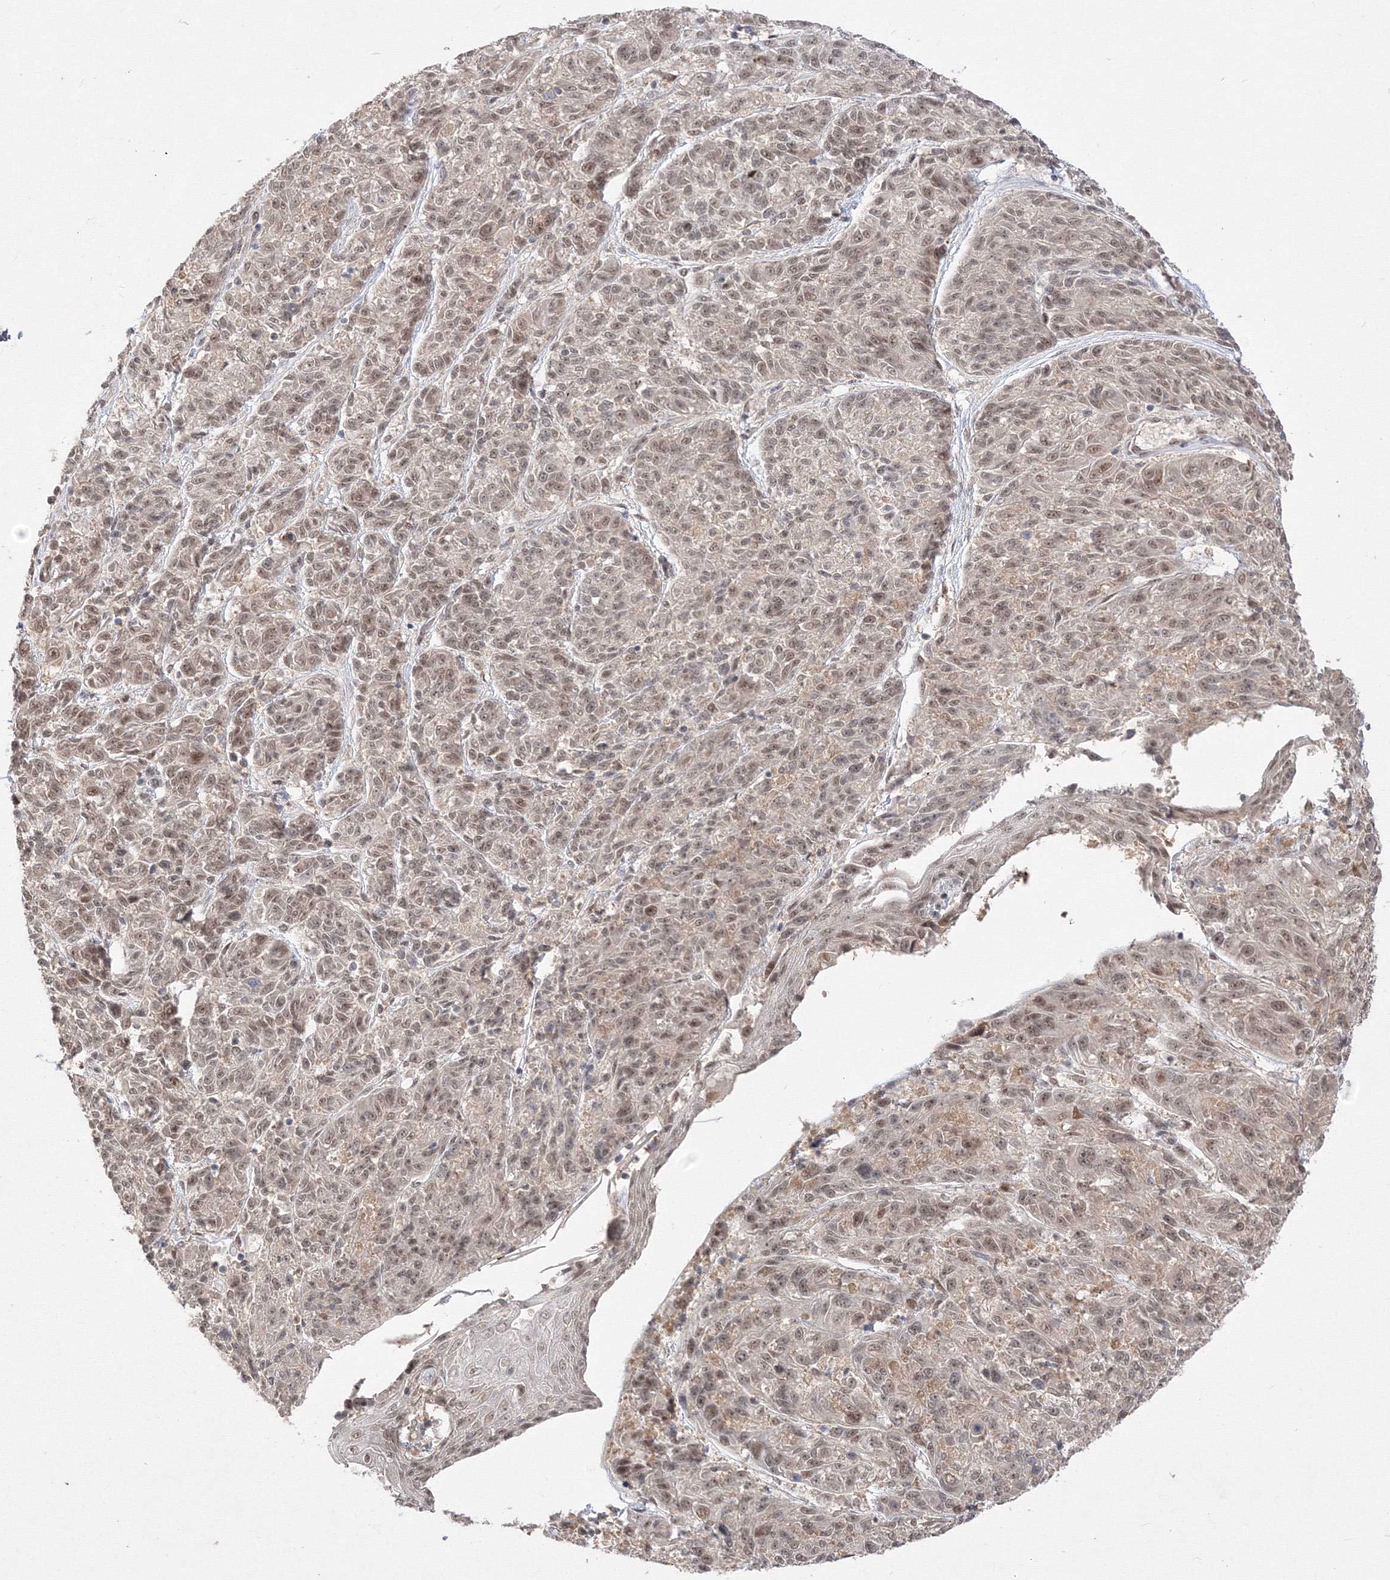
{"staining": {"intensity": "moderate", "quantity": ">75%", "location": "nuclear"}, "tissue": "melanoma", "cell_type": "Tumor cells", "image_type": "cancer", "snomed": [{"axis": "morphology", "description": "Malignant melanoma, NOS"}, {"axis": "topography", "description": "Skin"}], "caption": "Moderate nuclear staining is identified in about >75% of tumor cells in melanoma. The protein is shown in brown color, while the nuclei are stained blue.", "gene": "COPS4", "patient": {"sex": "male", "age": 53}}